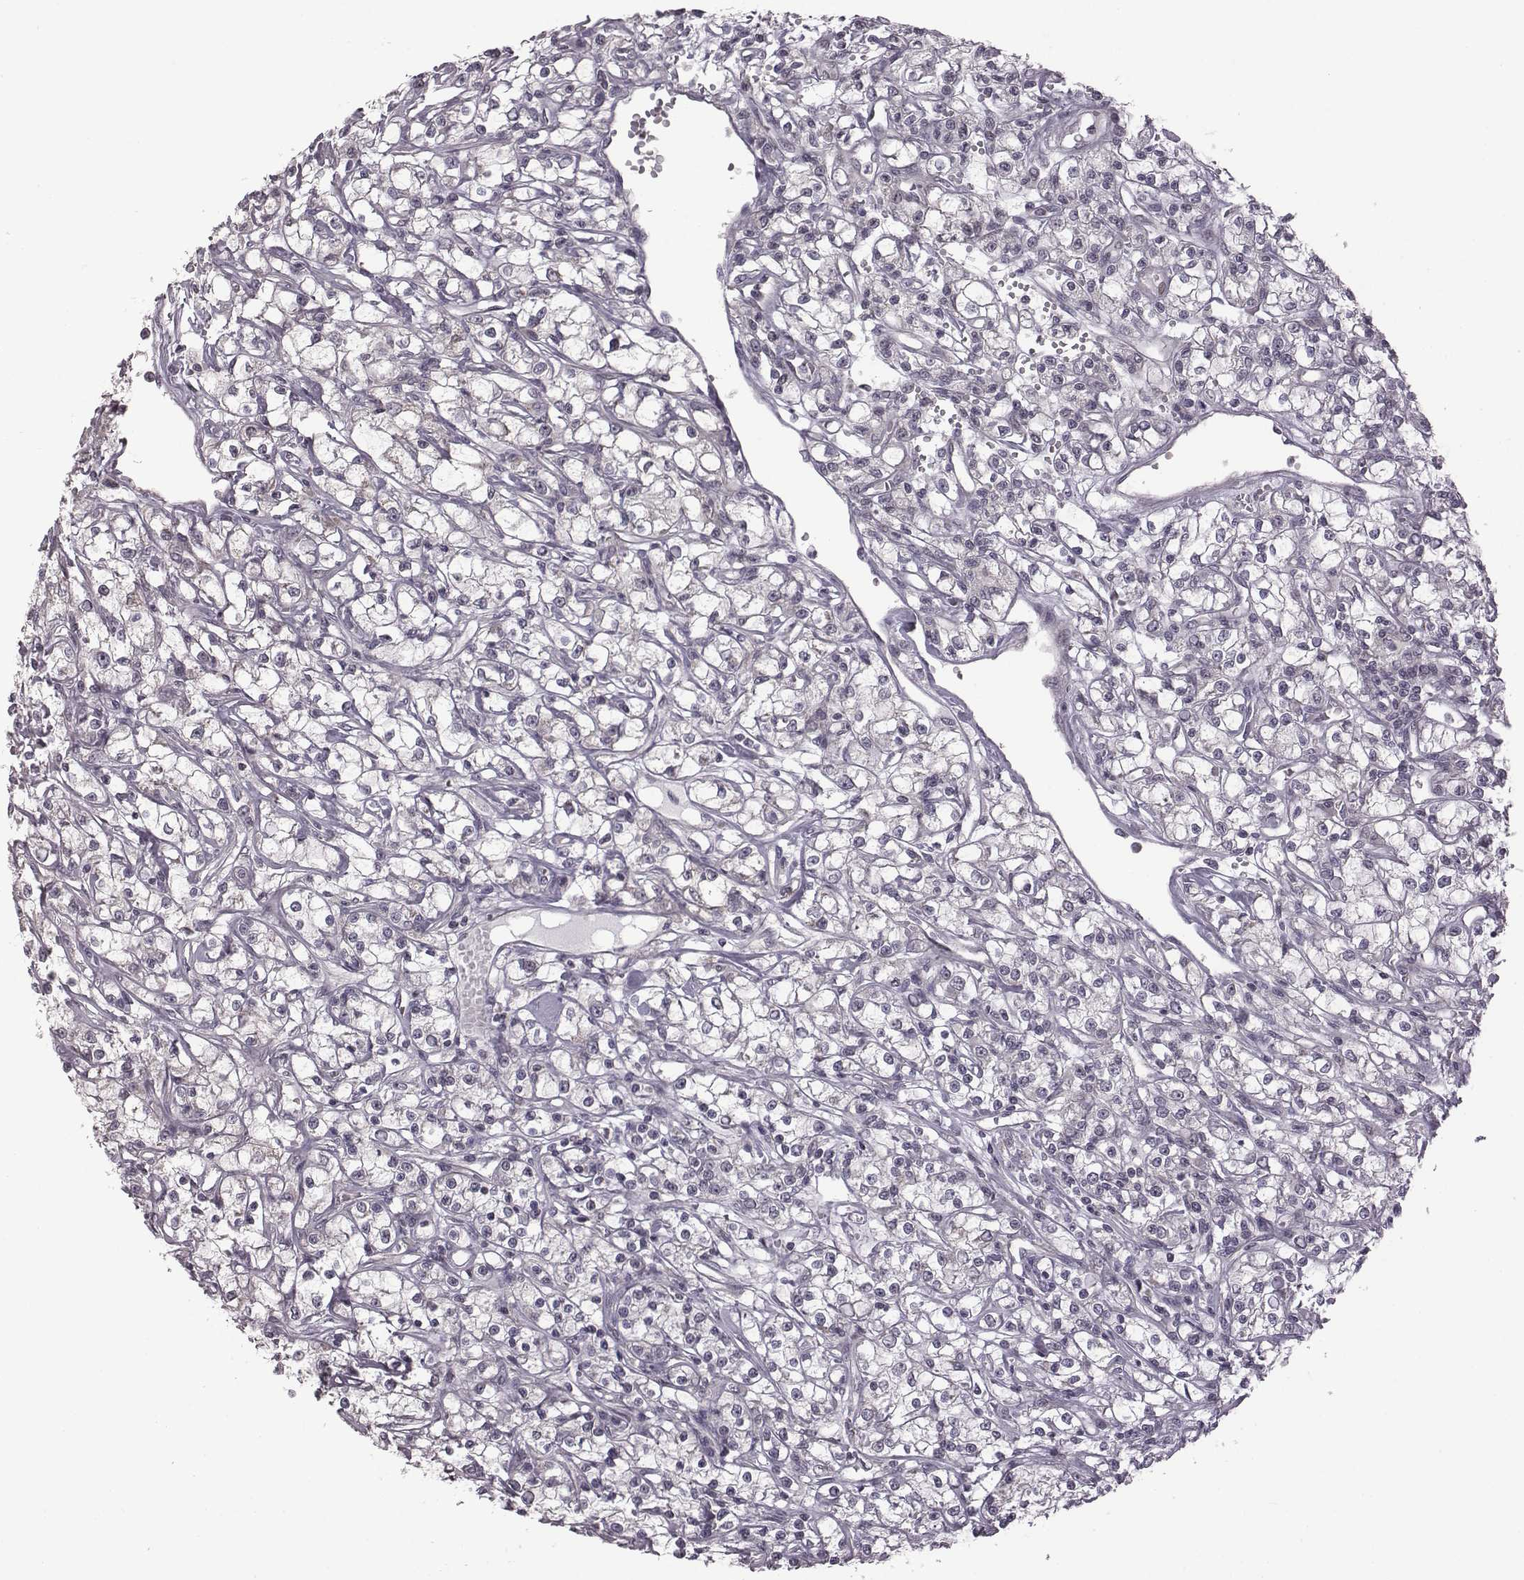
{"staining": {"intensity": "negative", "quantity": "none", "location": "none"}, "tissue": "renal cancer", "cell_type": "Tumor cells", "image_type": "cancer", "snomed": [{"axis": "morphology", "description": "Adenocarcinoma, NOS"}, {"axis": "topography", "description": "Kidney"}], "caption": "A high-resolution image shows IHC staining of renal adenocarcinoma, which shows no significant staining in tumor cells. (Brightfield microscopy of DAB (3,3'-diaminobenzidine) immunohistochemistry at high magnification).", "gene": "BICDL1", "patient": {"sex": "female", "age": 59}}